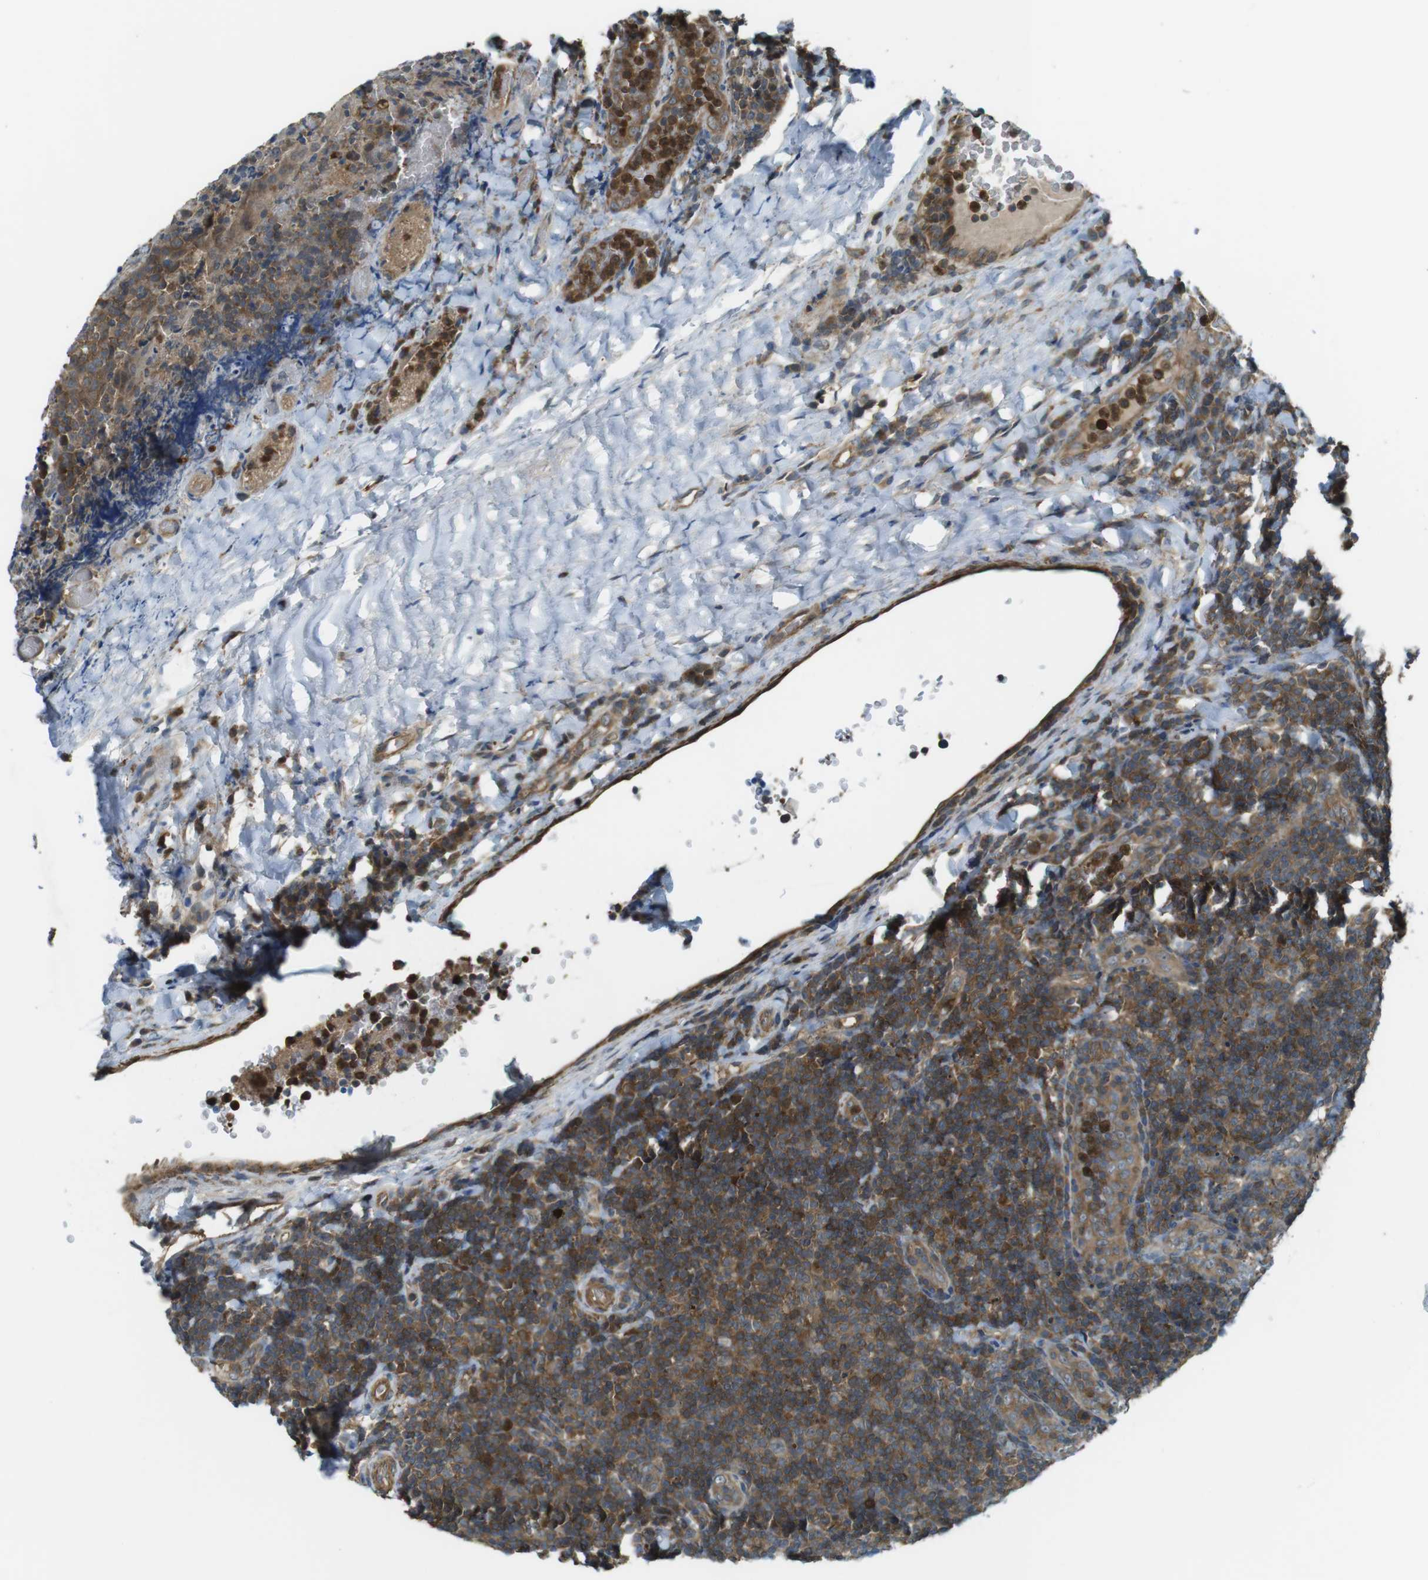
{"staining": {"intensity": "moderate", "quantity": "25%-75%", "location": "cytoplasmic/membranous"}, "tissue": "tonsil", "cell_type": "Germinal center cells", "image_type": "normal", "snomed": [{"axis": "morphology", "description": "Normal tissue, NOS"}, {"axis": "topography", "description": "Tonsil"}], "caption": "Tonsil stained for a protein displays moderate cytoplasmic/membranous positivity in germinal center cells.", "gene": "LRRC3B", "patient": {"sex": "male", "age": 17}}